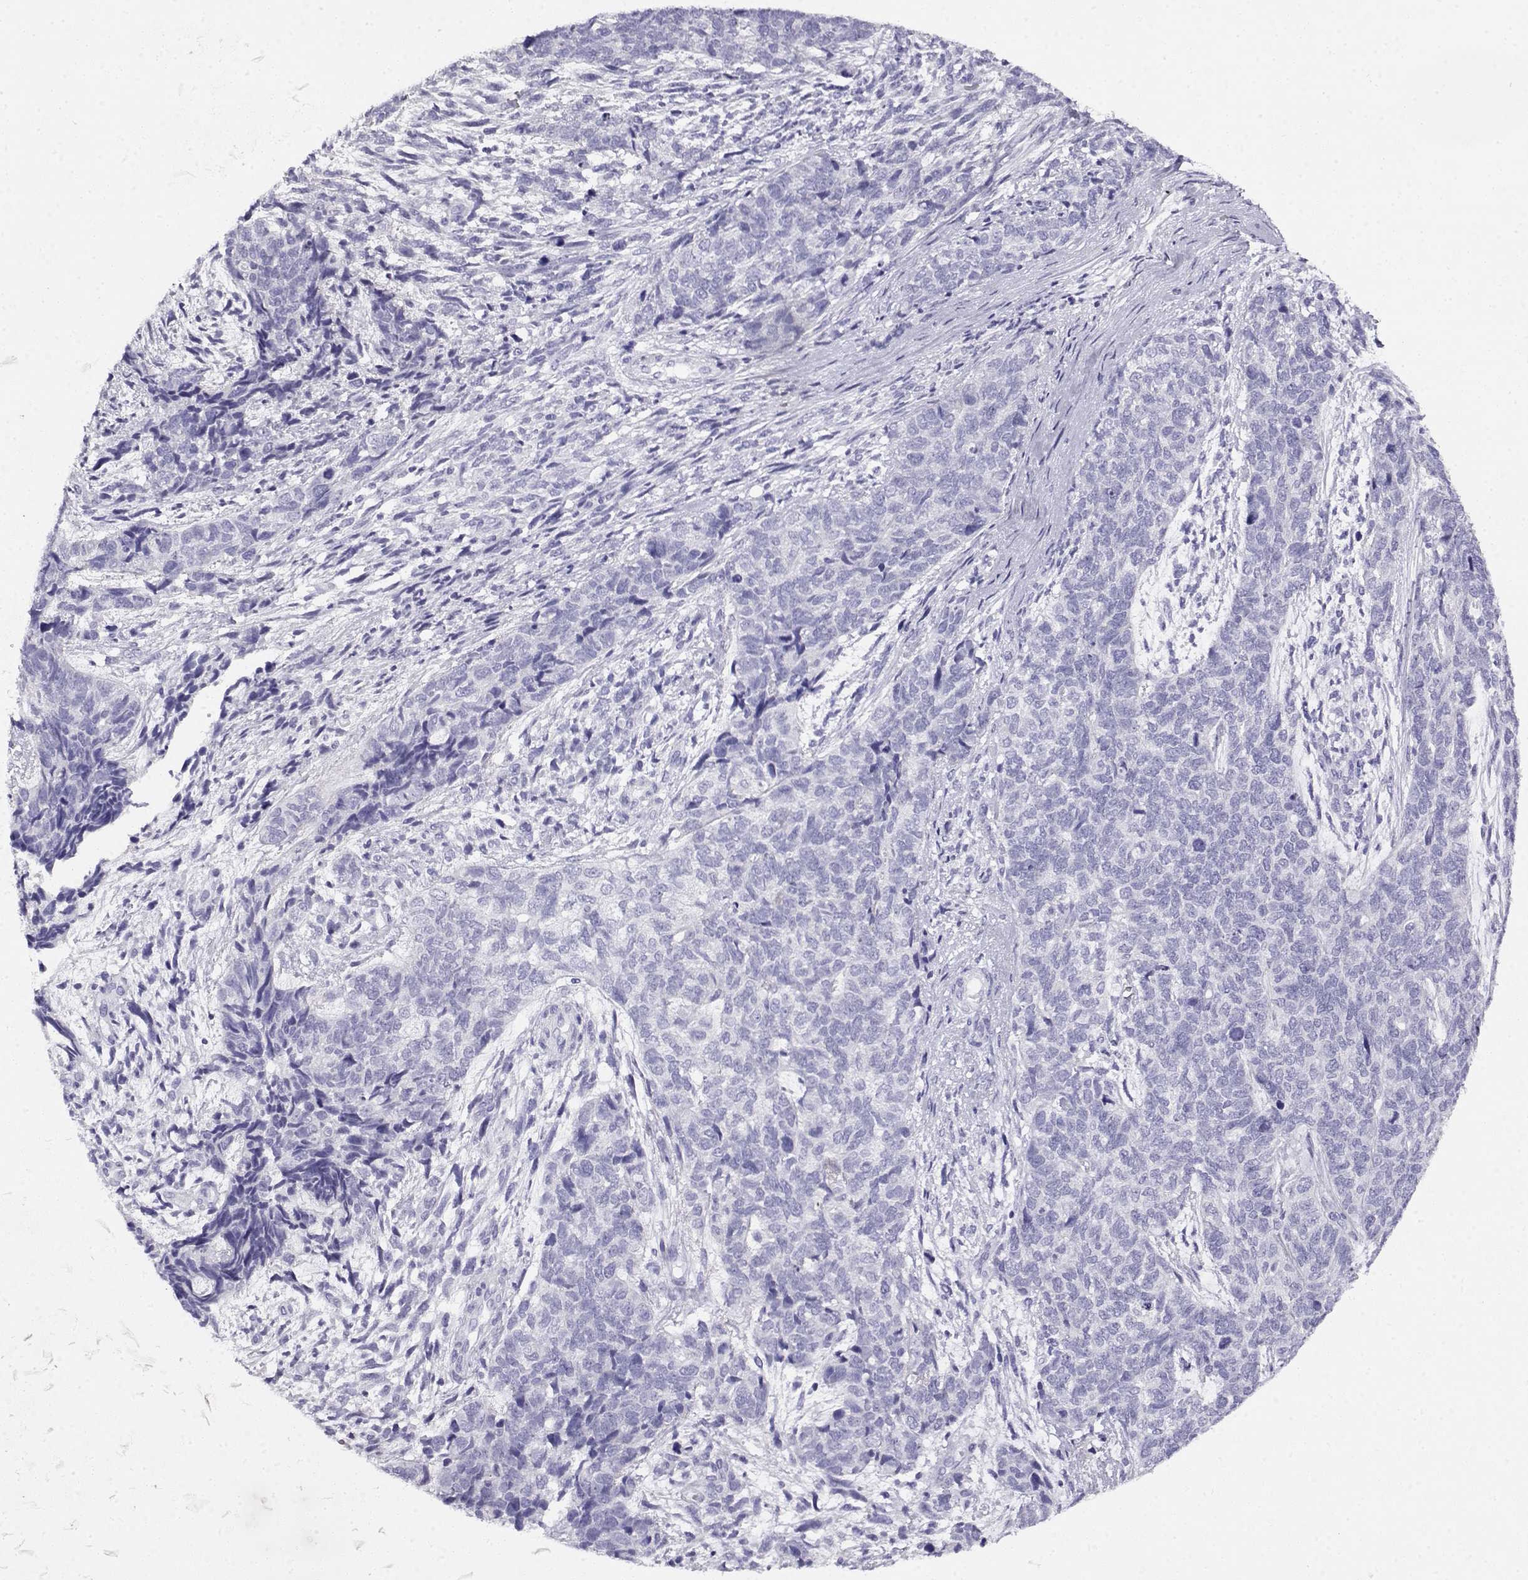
{"staining": {"intensity": "negative", "quantity": "none", "location": "none"}, "tissue": "cervical cancer", "cell_type": "Tumor cells", "image_type": "cancer", "snomed": [{"axis": "morphology", "description": "Squamous cell carcinoma, NOS"}, {"axis": "topography", "description": "Cervix"}], "caption": "Tumor cells are negative for protein expression in human cervical squamous cell carcinoma. (Immunohistochemistry, brightfield microscopy, high magnification).", "gene": "CABS1", "patient": {"sex": "female", "age": 63}}